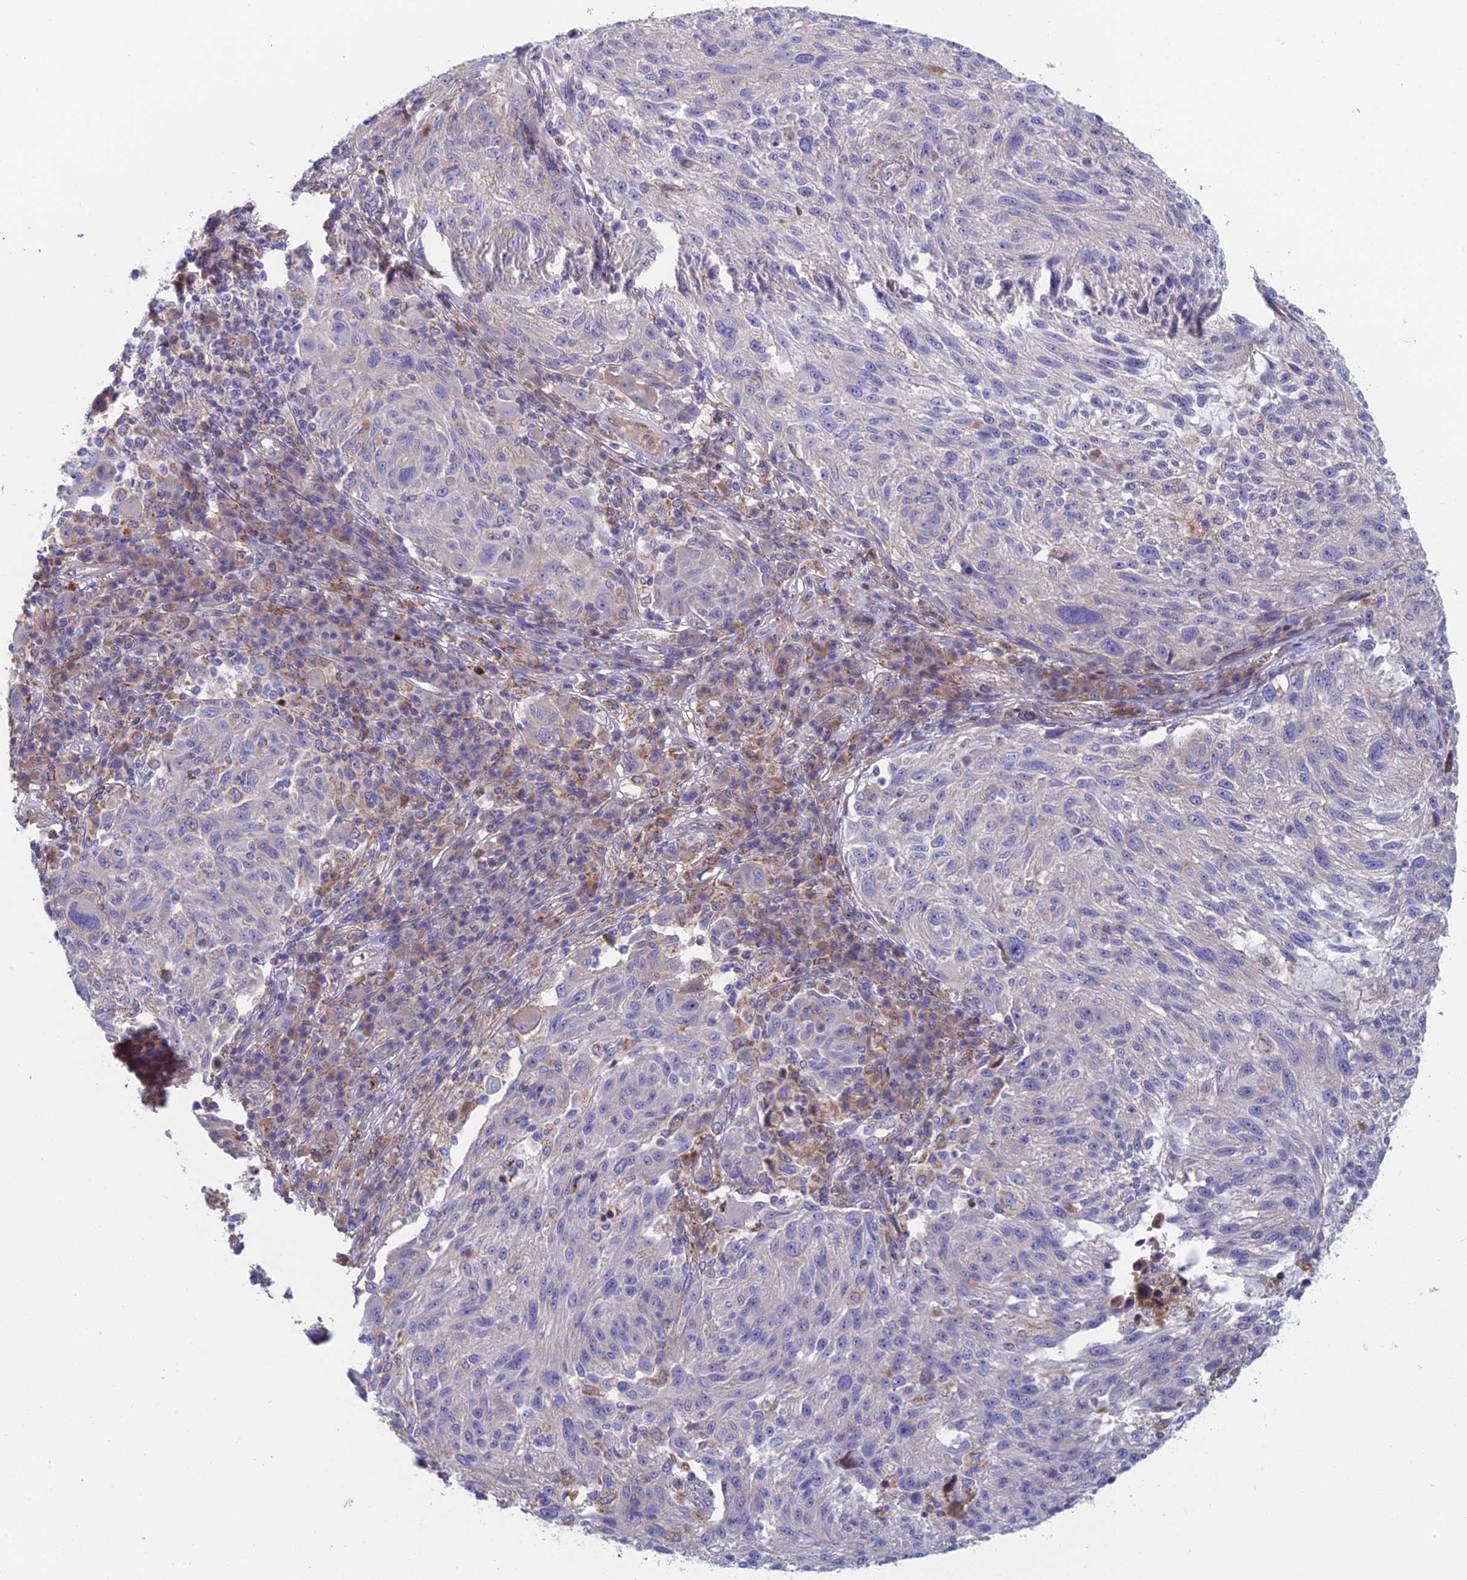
{"staining": {"intensity": "negative", "quantity": "none", "location": "none"}, "tissue": "melanoma", "cell_type": "Tumor cells", "image_type": "cancer", "snomed": [{"axis": "morphology", "description": "Malignant melanoma, NOS"}, {"axis": "topography", "description": "Skin"}], "caption": "Malignant melanoma was stained to show a protein in brown. There is no significant staining in tumor cells.", "gene": "IFTAP", "patient": {"sex": "male", "age": 53}}